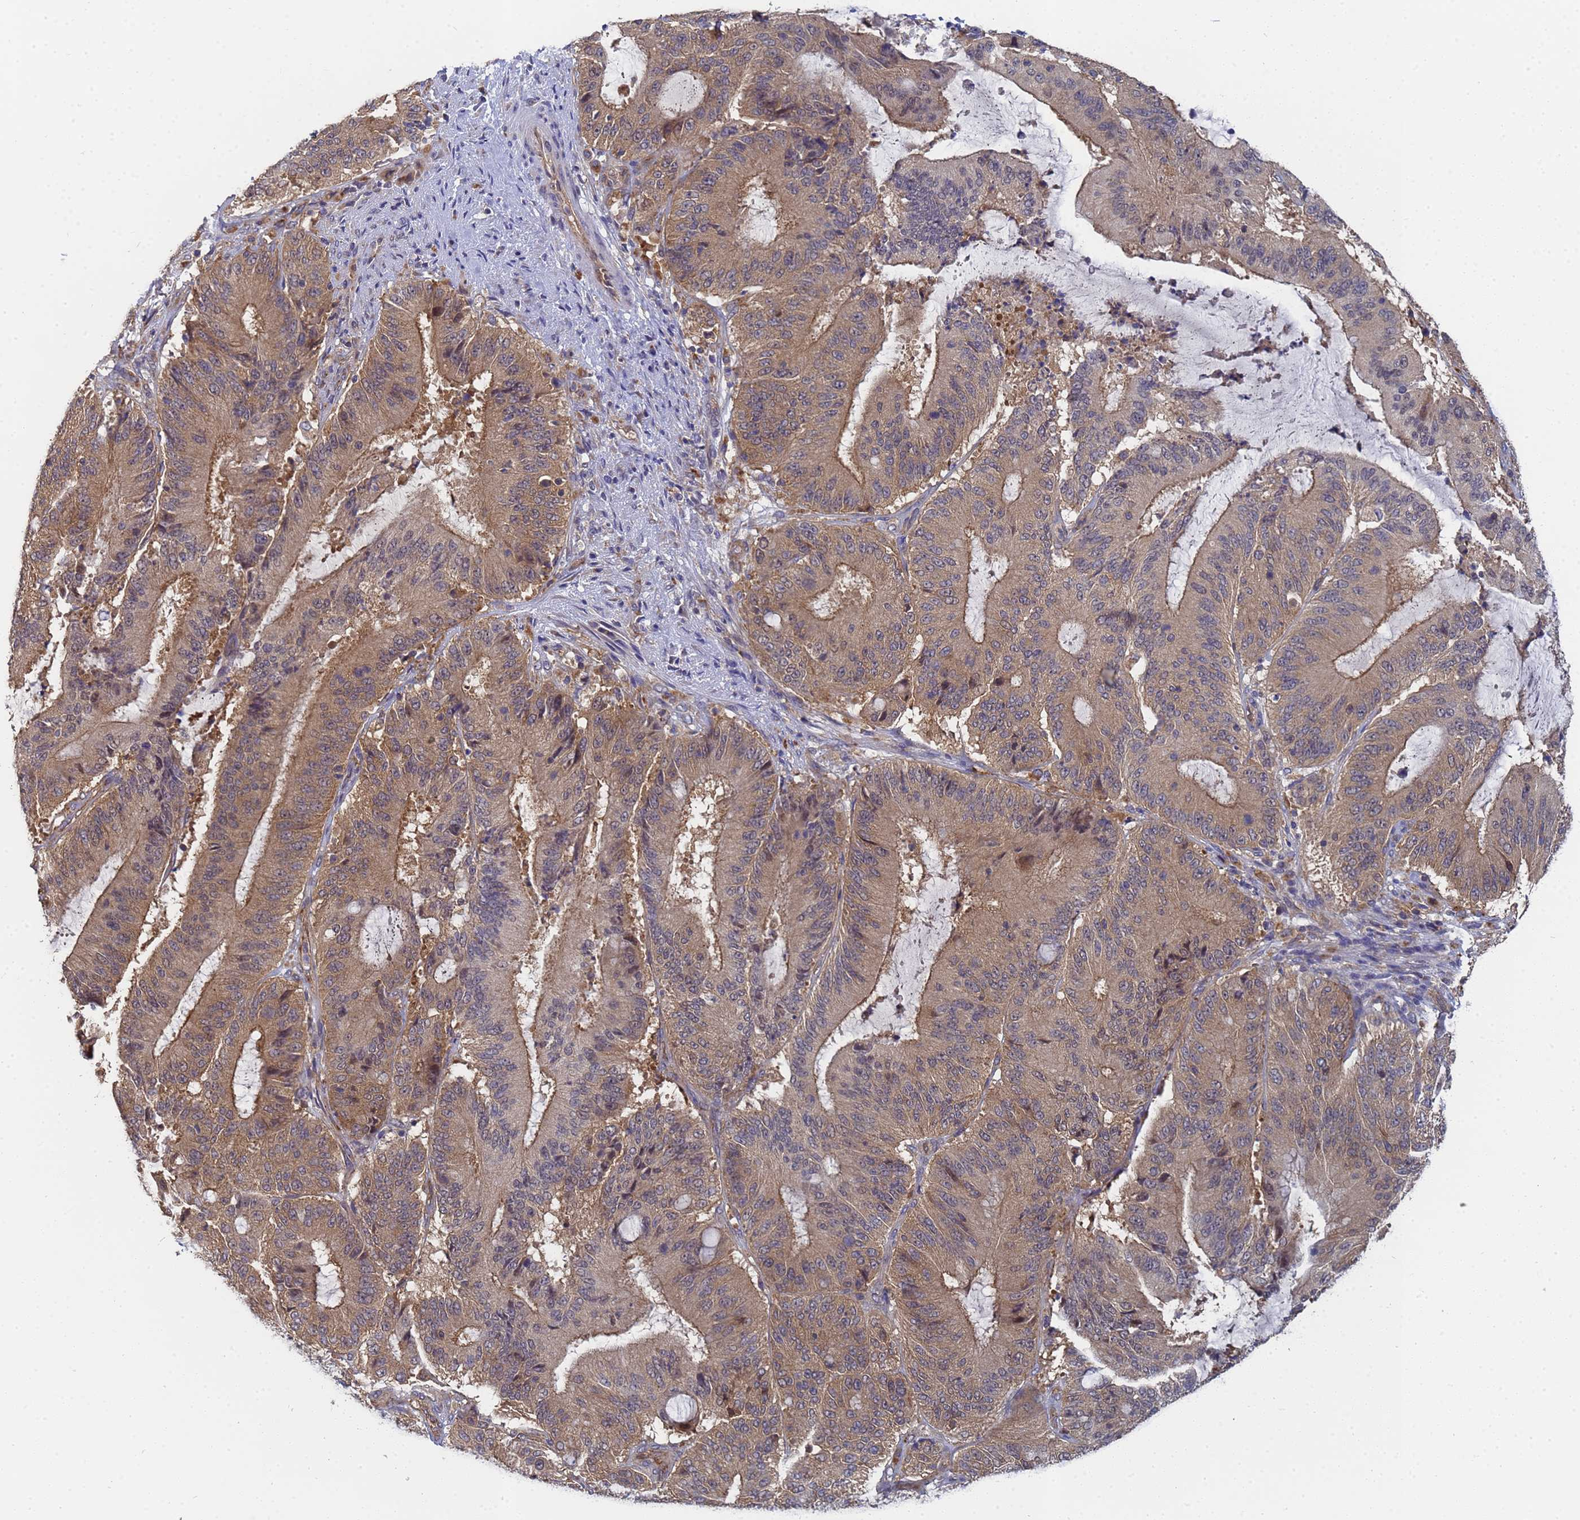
{"staining": {"intensity": "moderate", "quantity": ">75%", "location": "cytoplasmic/membranous"}, "tissue": "liver cancer", "cell_type": "Tumor cells", "image_type": "cancer", "snomed": [{"axis": "morphology", "description": "Normal tissue, NOS"}, {"axis": "morphology", "description": "Cholangiocarcinoma"}, {"axis": "topography", "description": "Liver"}, {"axis": "topography", "description": "Peripheral nerve tissue"}], "caption": "A high-resolution histopathology image shows immunohistochemistry staining of liver cholangiocarcinoma, which demonstrates moderate cytoplasmic/membranous expression in approximately >75% of tumor cells.", "gene": "ALS2CL", "patient": {"sex": "female", "age": 73}}